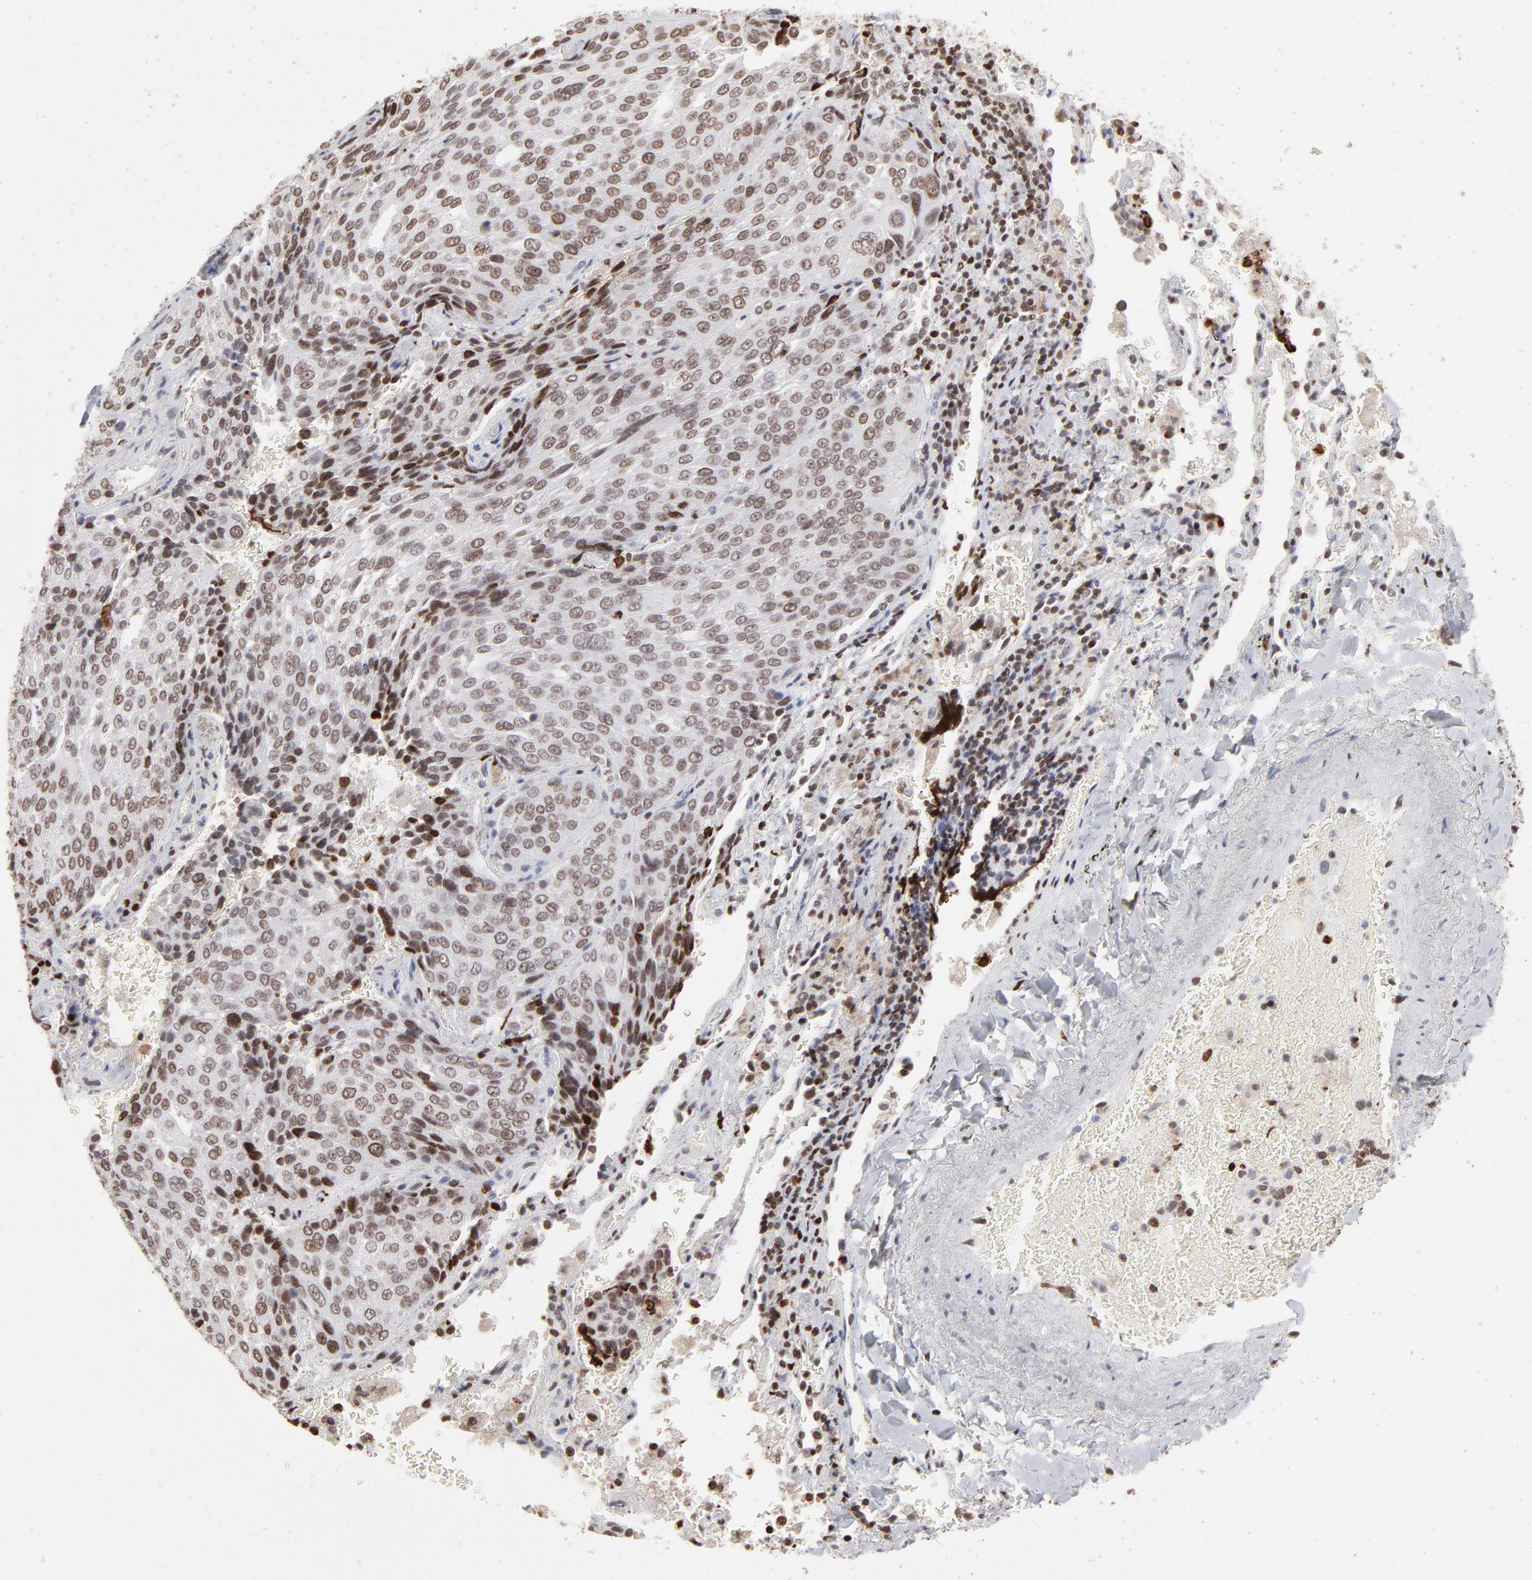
{"staining": {"intensity": "strong", "quantity": ">75%", "location": "nuclear"}, "tissue": "lung cancer", "cell_type": "Tumor cells", "image_type": "cancer", "snomed": [{"axis": "morphology", "description": "Squamous cell carcinoma, NOS"}, {"axis": "topography", "description": "Lung"}], "caption": "Immunohistochemical staining of human lung cancer (squamous cell carcinoma) displays high levels of strong nuclear protein staining in about >75% of tumor cells. (brown staining indicates protein expression, while blue staining denotes nuclei).", "gene": "PARP1", "patient": {"sex": "male", "age": 54}}